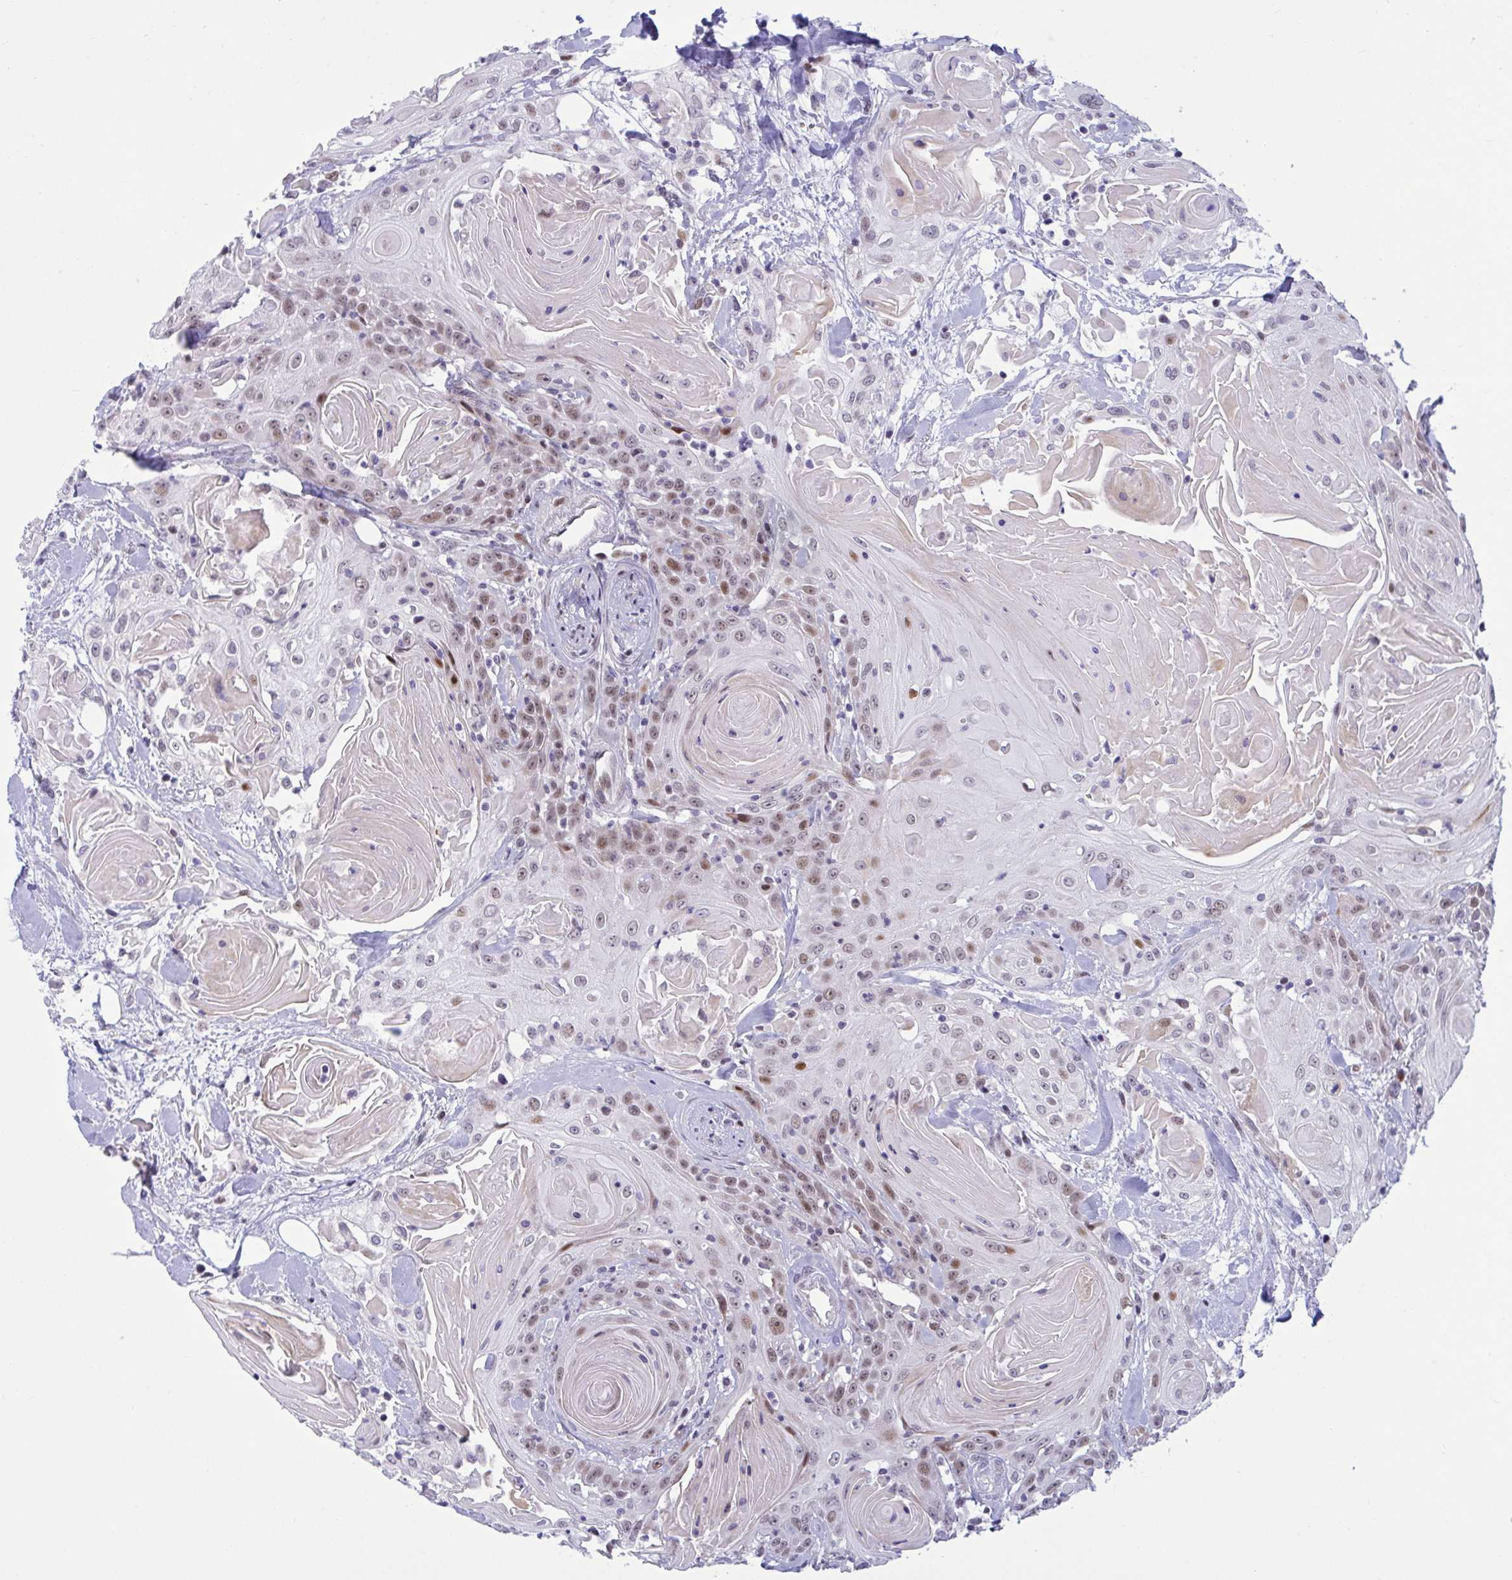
{"staining": {"intensity": "moderate", "quantity": "25%-75%", "location": "nuclear"}, "tissue": "head and neck cancer", "cell_type": "Tumor cells", "image_type": "cancer", "snomed": [{"axis": "morphology", "description": "Squamous cell carcinoma, NOS"}, {"axis": "topography", "description": "Head-Neck"}], "caption": "Protein expression by immunohistochemistry (IHC) reveals moderate nuclear expression in about 25%-75% of tumor cells in head and neck cancer.", "gene": "RBL1", "patient": {"sex": "female", "age": 84}}